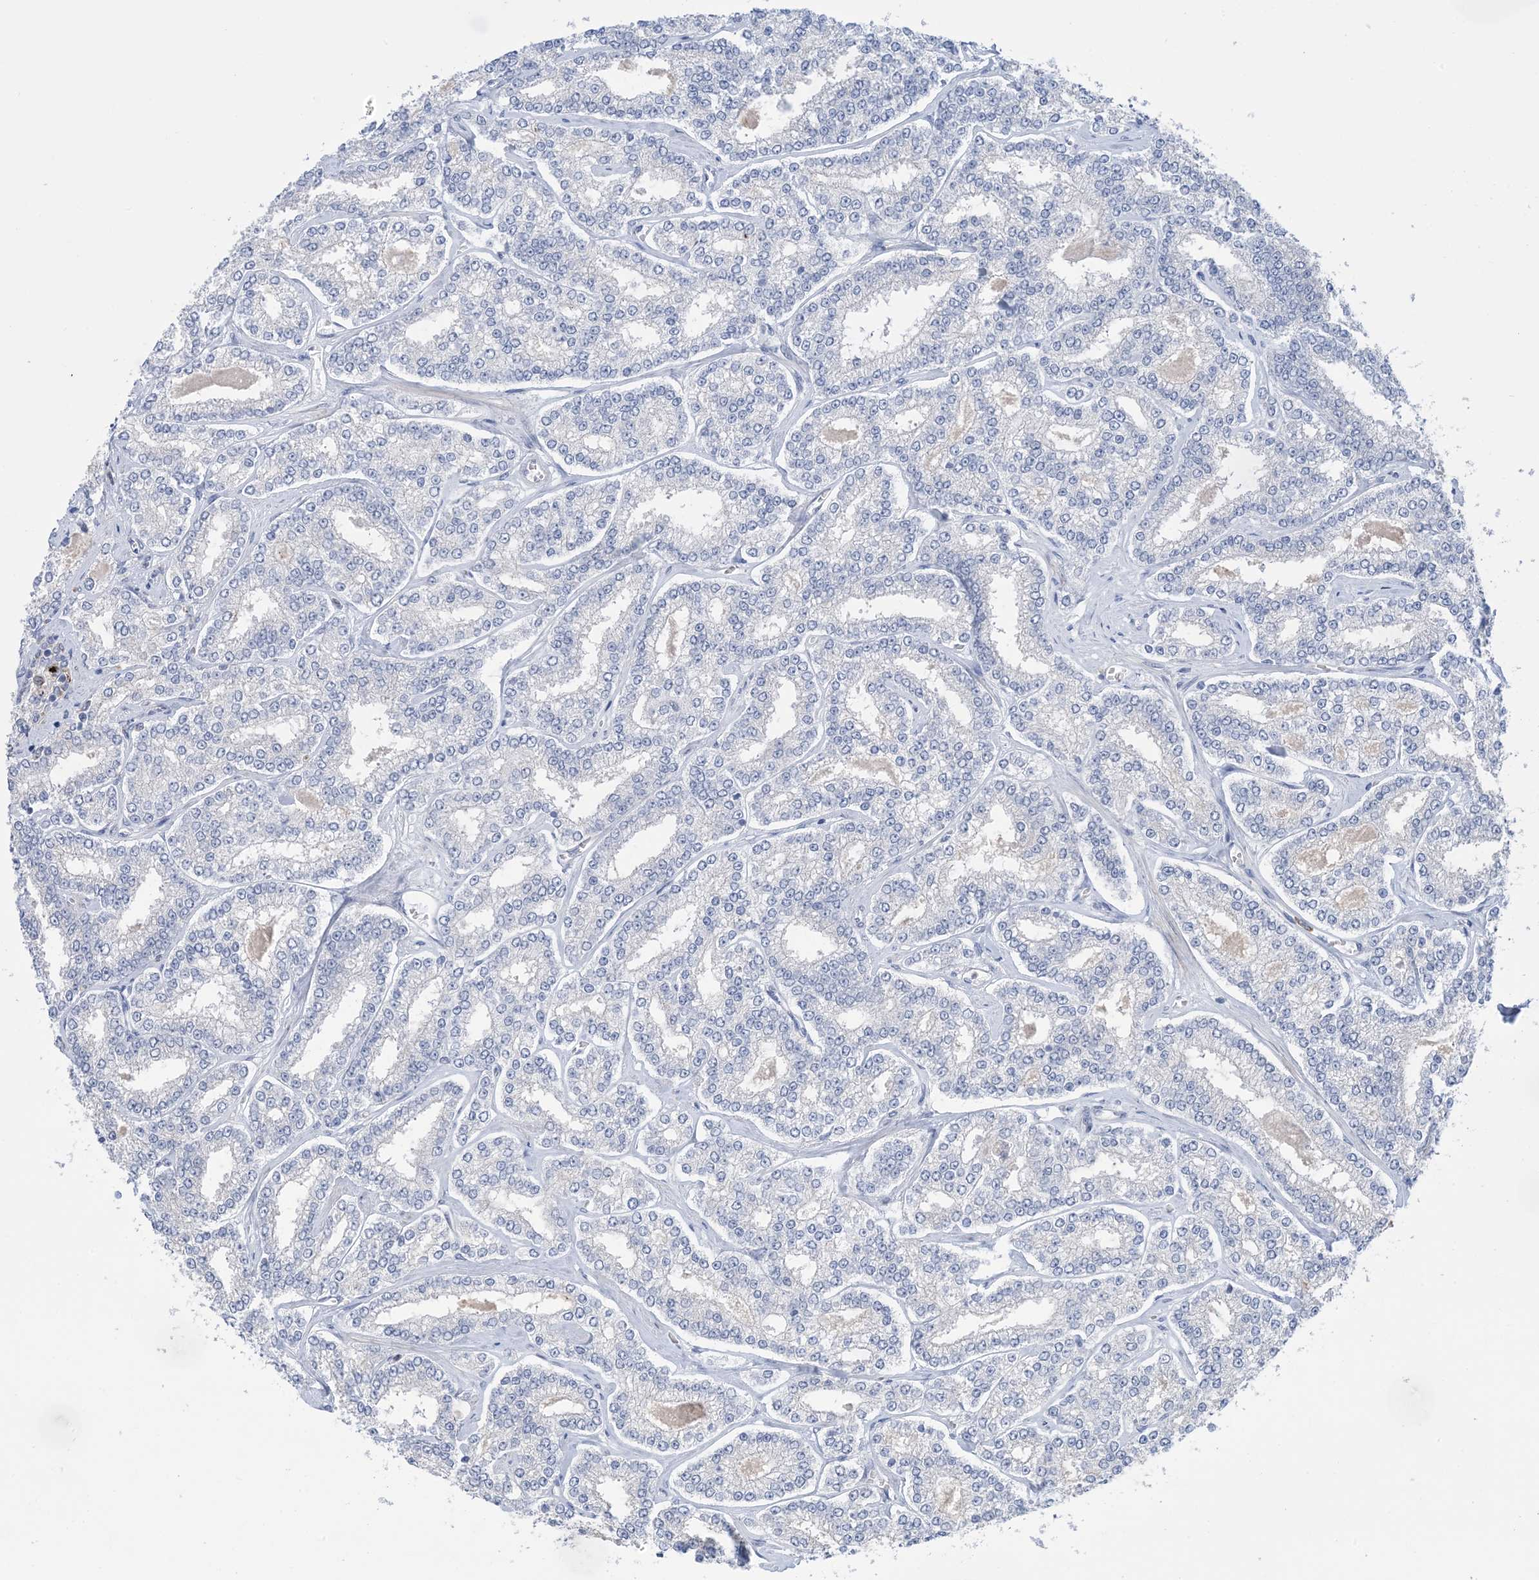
{"staining": {"intensity": "negative", "quantity": "none", "location": "none"}, "tissue": "prostate cancer", "cell_type": "Tumor cells", "image_type": "cancer", "snomed": [{"axis": "morphology", "description": "Normal tissue, NOS"}, {"axis": "morphology", "description": "Adenocarcinoma, High grade"}, {"axis": "topography", "description": "Prostate"}], "caption": "Immunohistochemistry (IHC) histopathology image of human prostate cancer stained for a protein (brown), which shows no expression in tumor cells. (Brightfield microscopy of DAB IHC at high magnification).", "gene": "TTYH1", "patient": {"sex": "male", "age": 83}}